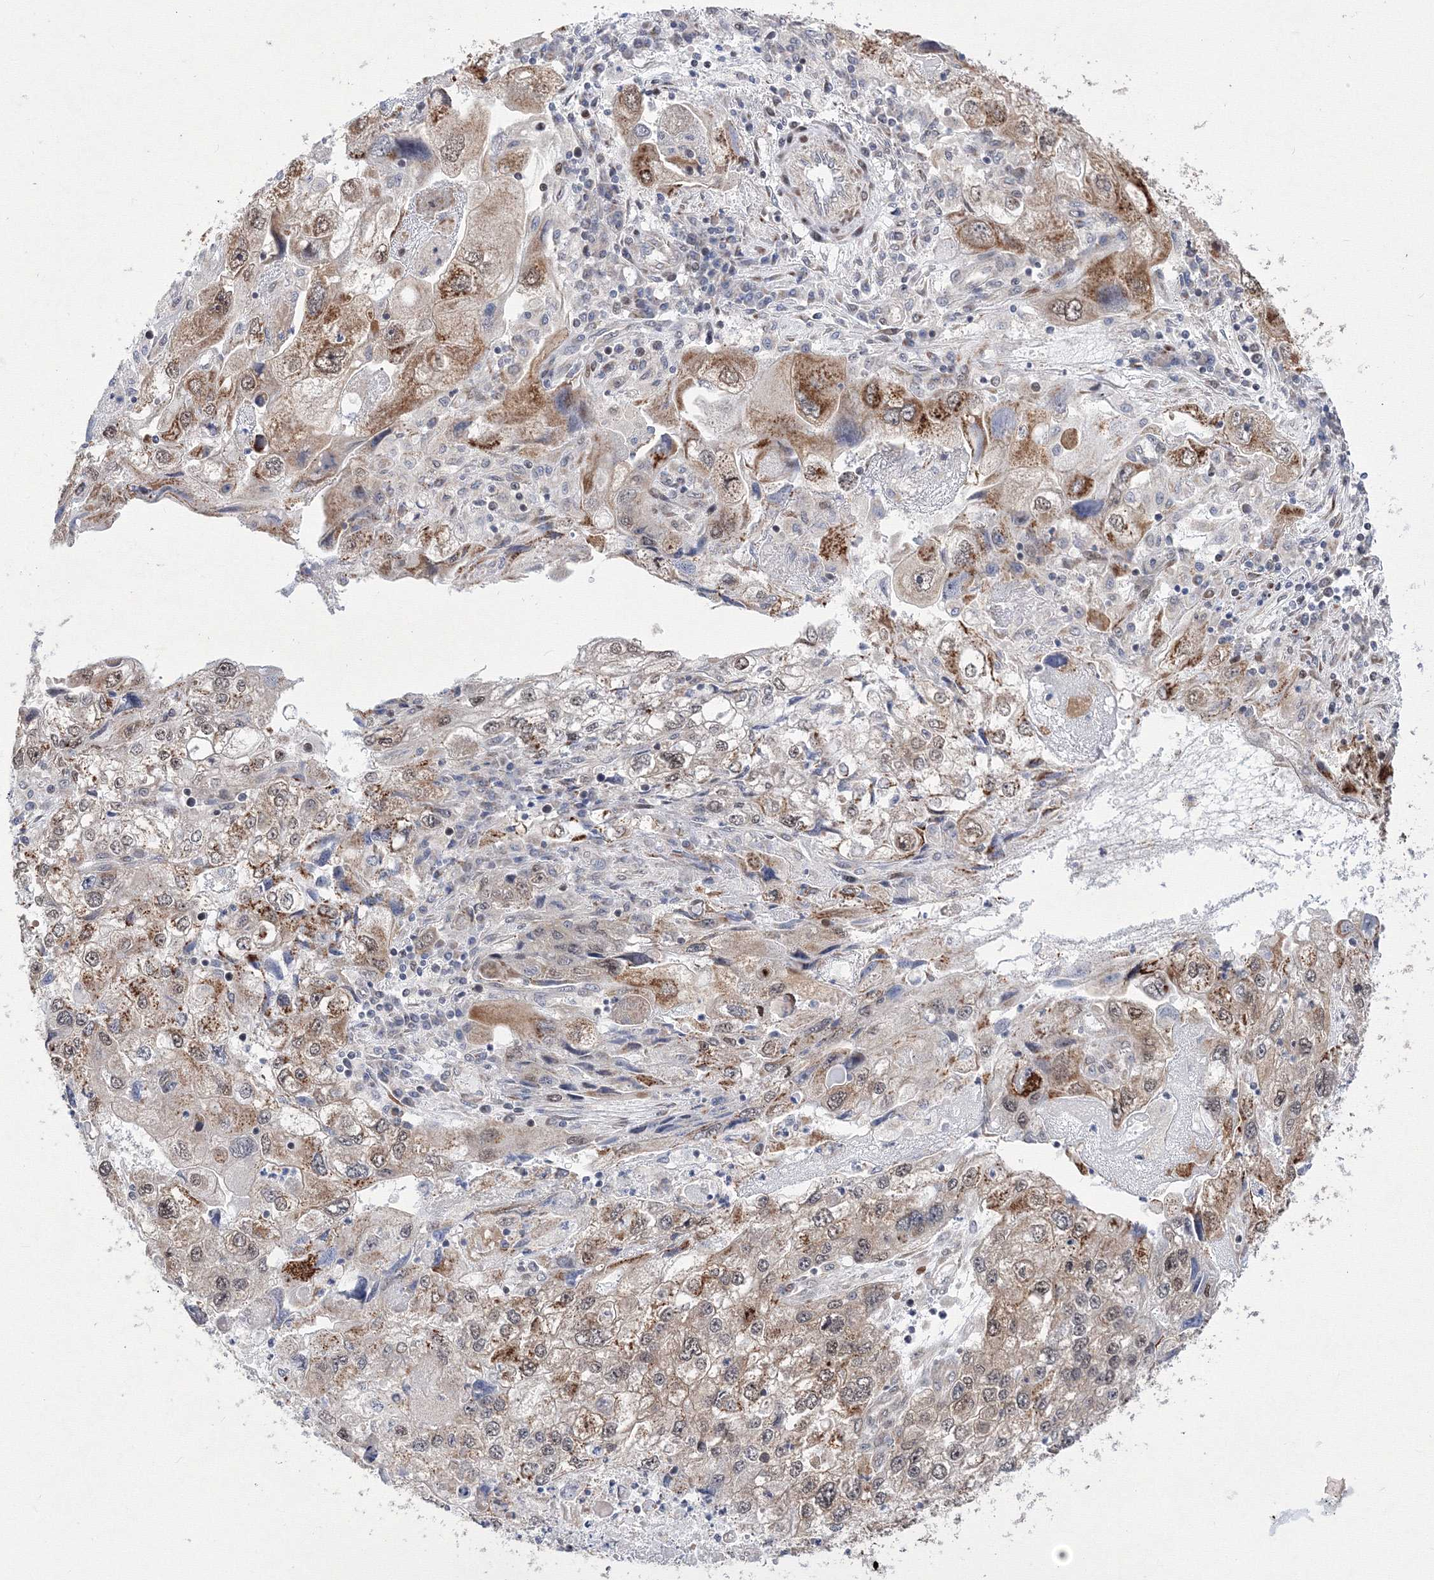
{"staining": {"intensity": "moderate", "quantity": ">75%", "location": "cytoplasmic/membranous"}, "tissue": "endometrial cancer", "cell_type": "Tumor cells", "image_type": "cancer", "snomed": [{"axis": "morphology", "description": "Adenocarcinoma, NOS"}, {"axis": "topography", "description": "Endometrium"}], "caption": "Immunohistochemistry (IHC) (DAB (3,3'-diaminobenzidine)) staining of endometrial cancer shows moderate cytoplasmic/membranous protein positivity in about >75% of tumor cells. (brown staining indicates protein expression, while blue staining denotes nuclei).", "gene": "GPN1", "patient": {"sex": "female", "age": 49}}